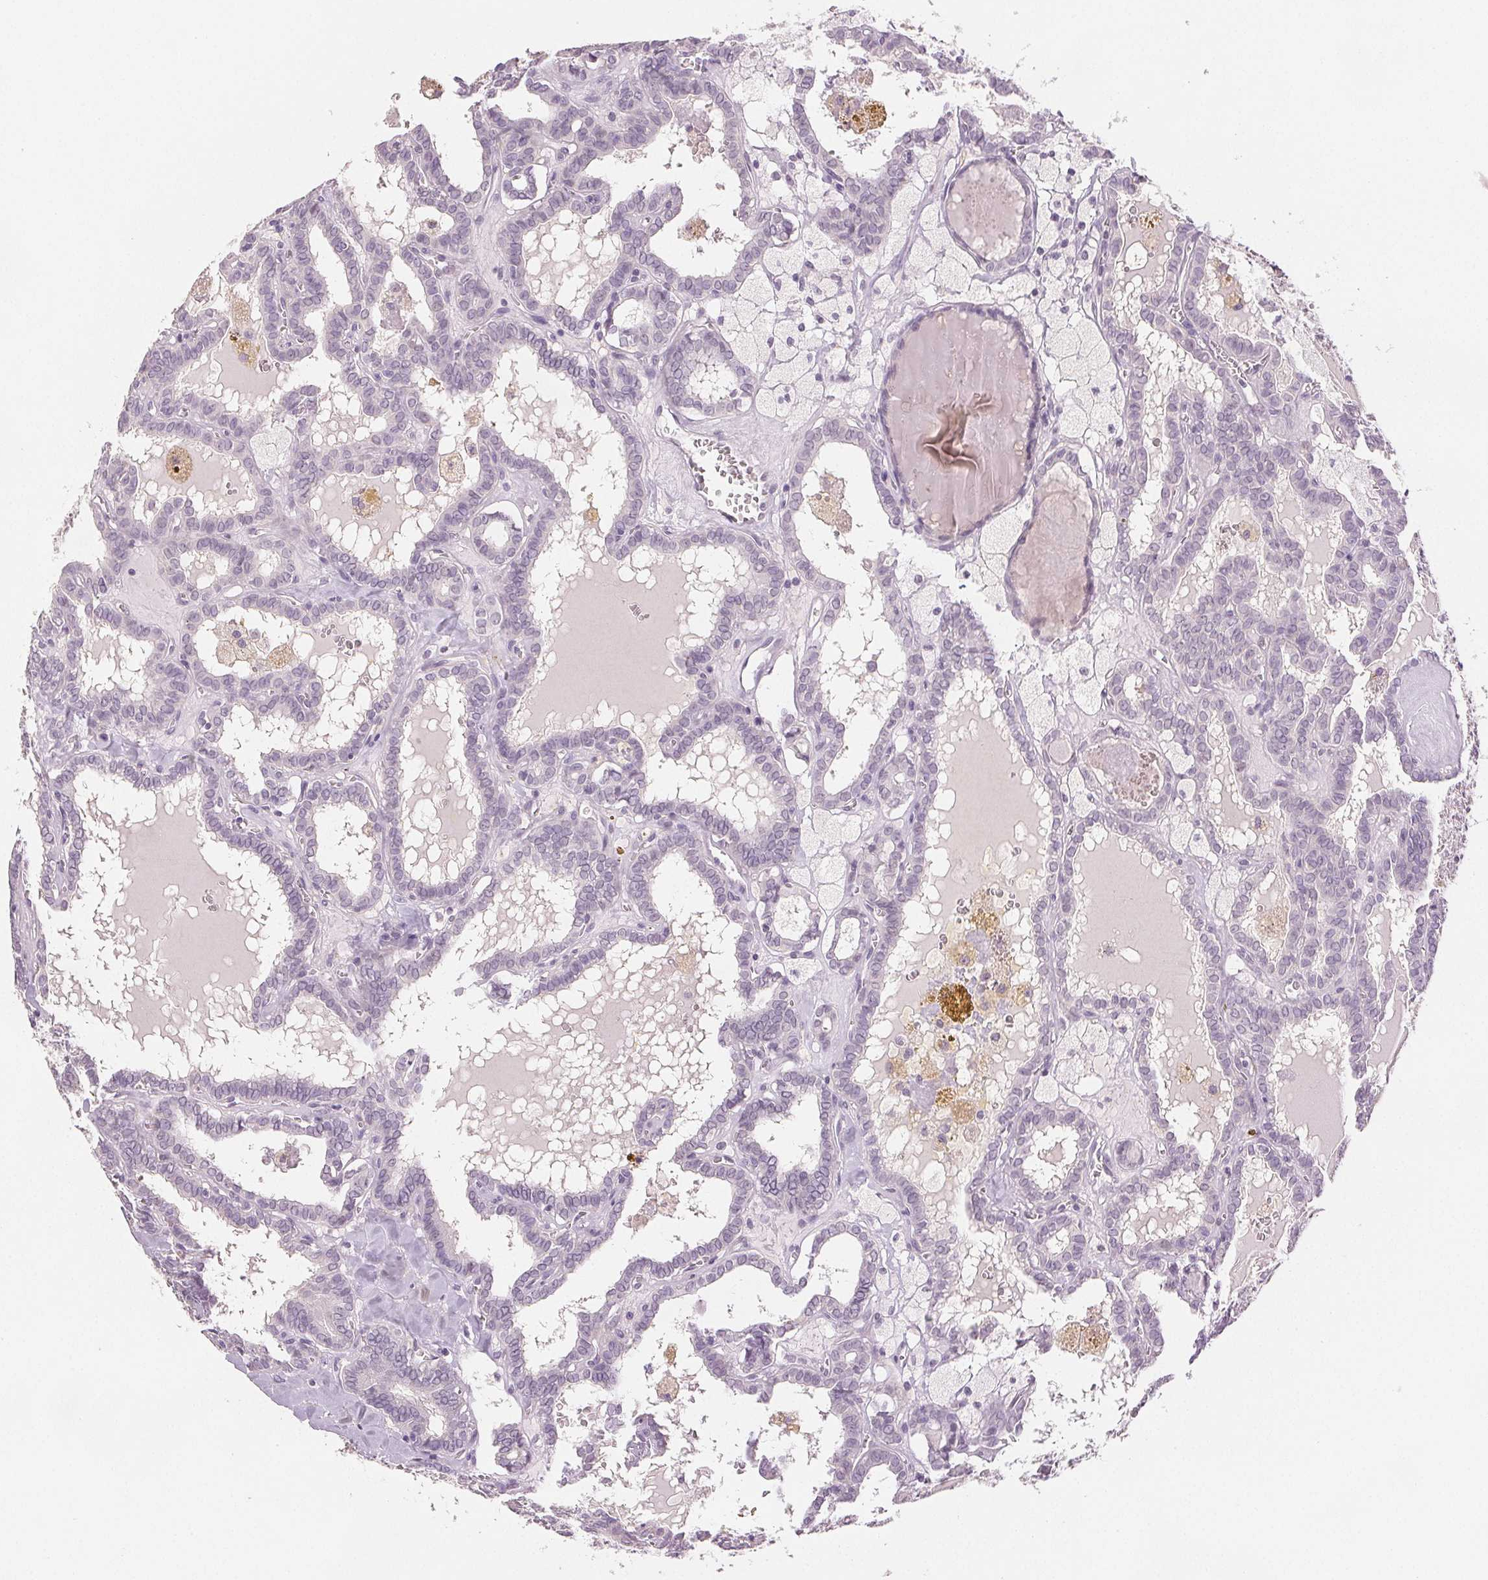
{"staining": {"intensity": "negative", "quantity": "none", "location": "none"}, "tissue": "thyroid cancer", "cell_type": "Tumor cells", "image_type": "cancer", "snomed": [{"axis": "morphology", "description": "Papillary adenocarcinoma, NOS"}, {"axis": "topography", "description": "Thyroid gland"}], "caption": "IHC of thyroid cancer exhibits no staining in tumor cells.", "gene": "SCGN", "patient": {"sex": "female", "age": 39}}